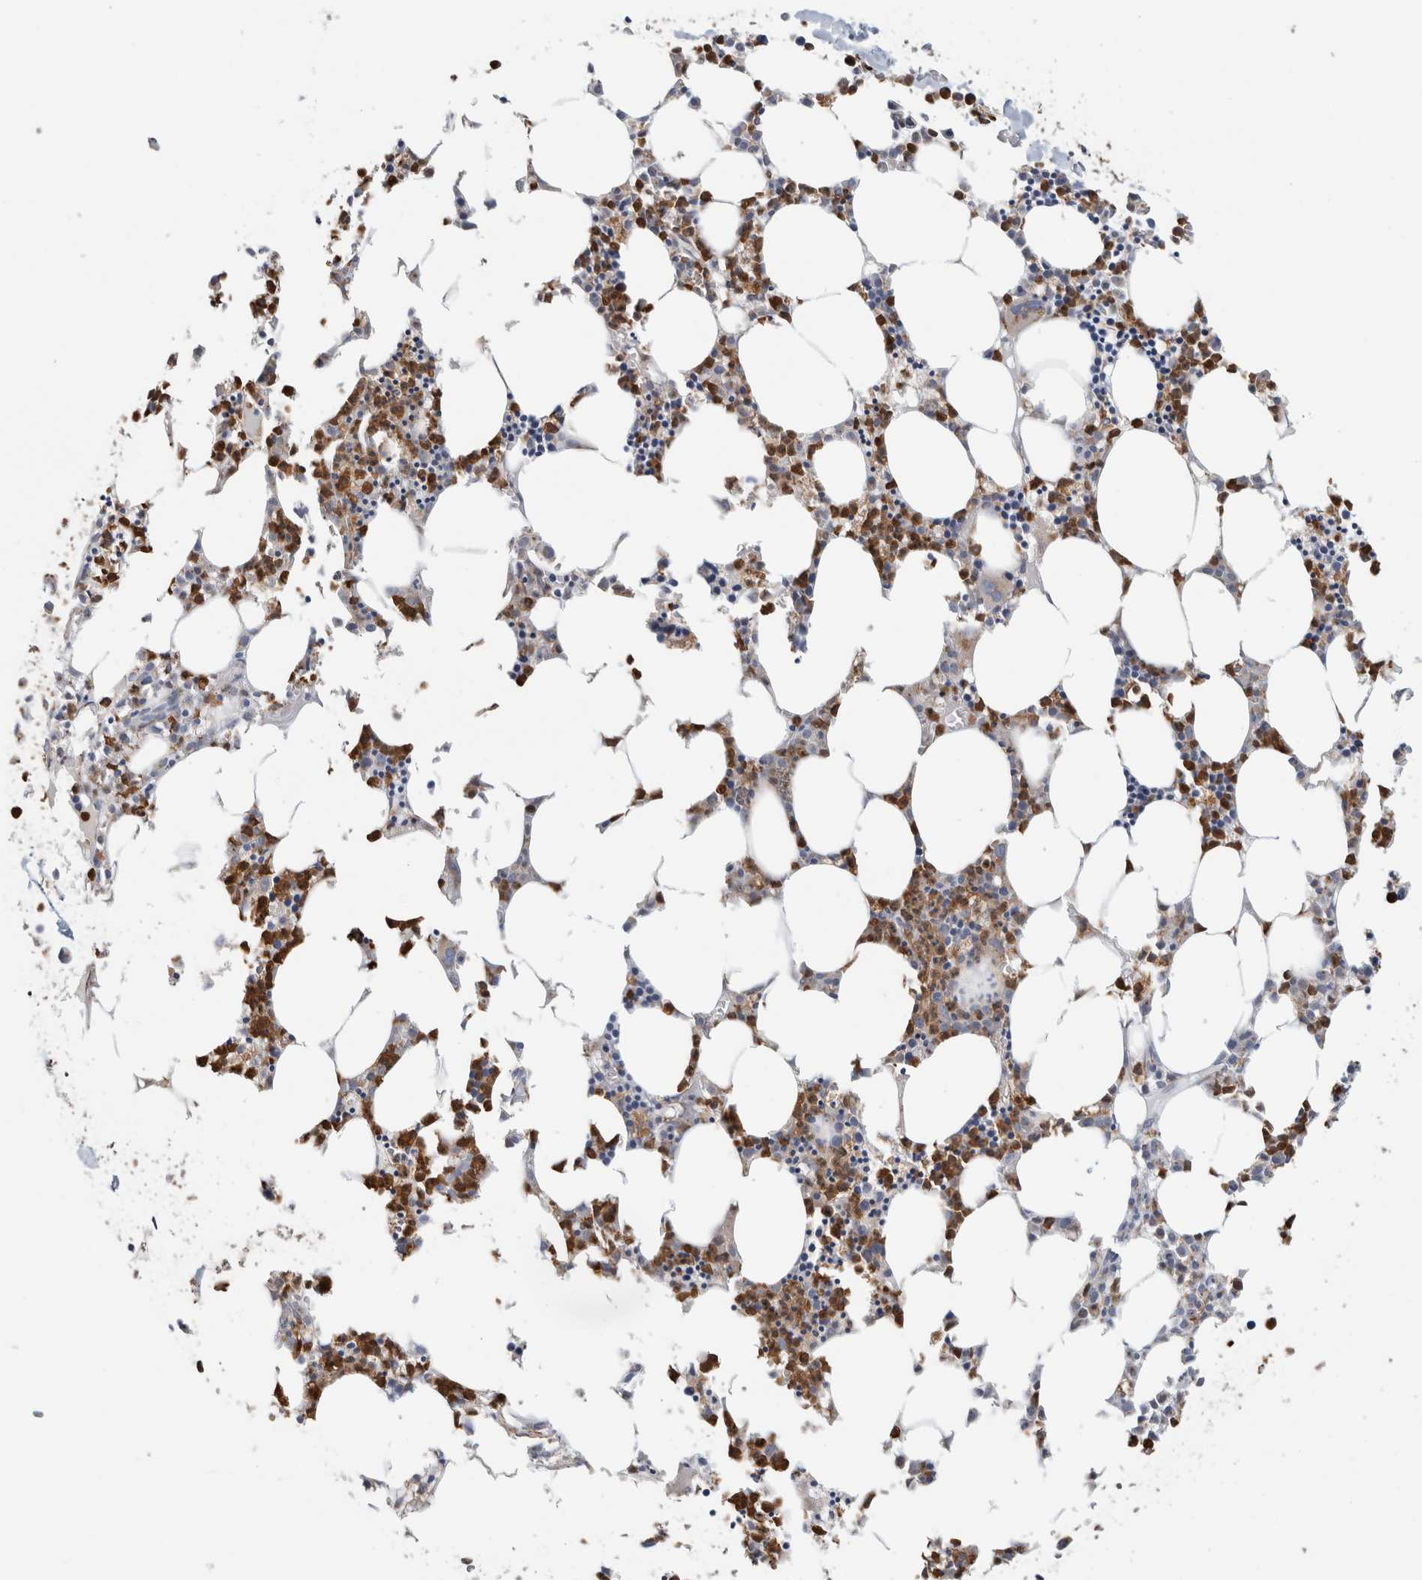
{"staining": {"intensity": "strong", "quantity": "25%-75%", "location": "cytoplasmic/membranous,nuclear"}, "tissue": "bone marrow", "cell_type": "Hematopoietic cells", "image_type": "normal", "snomed": [{"axis": "morphology", "description": "Normal tissue, NOS"}, {"axis": "morphology", "description": "Inflammation, NOS"}, {"axis": "topography", "description": "Bone marrow"}], "caption": "Protein staining displays strong cytoplasmic/membranous,nuclear staining in approximately 25%-75% of hematopoietic cells in benign bone marrow.", "gene": "P4HA1", "patient": {"sex": "female", "age": 62}}